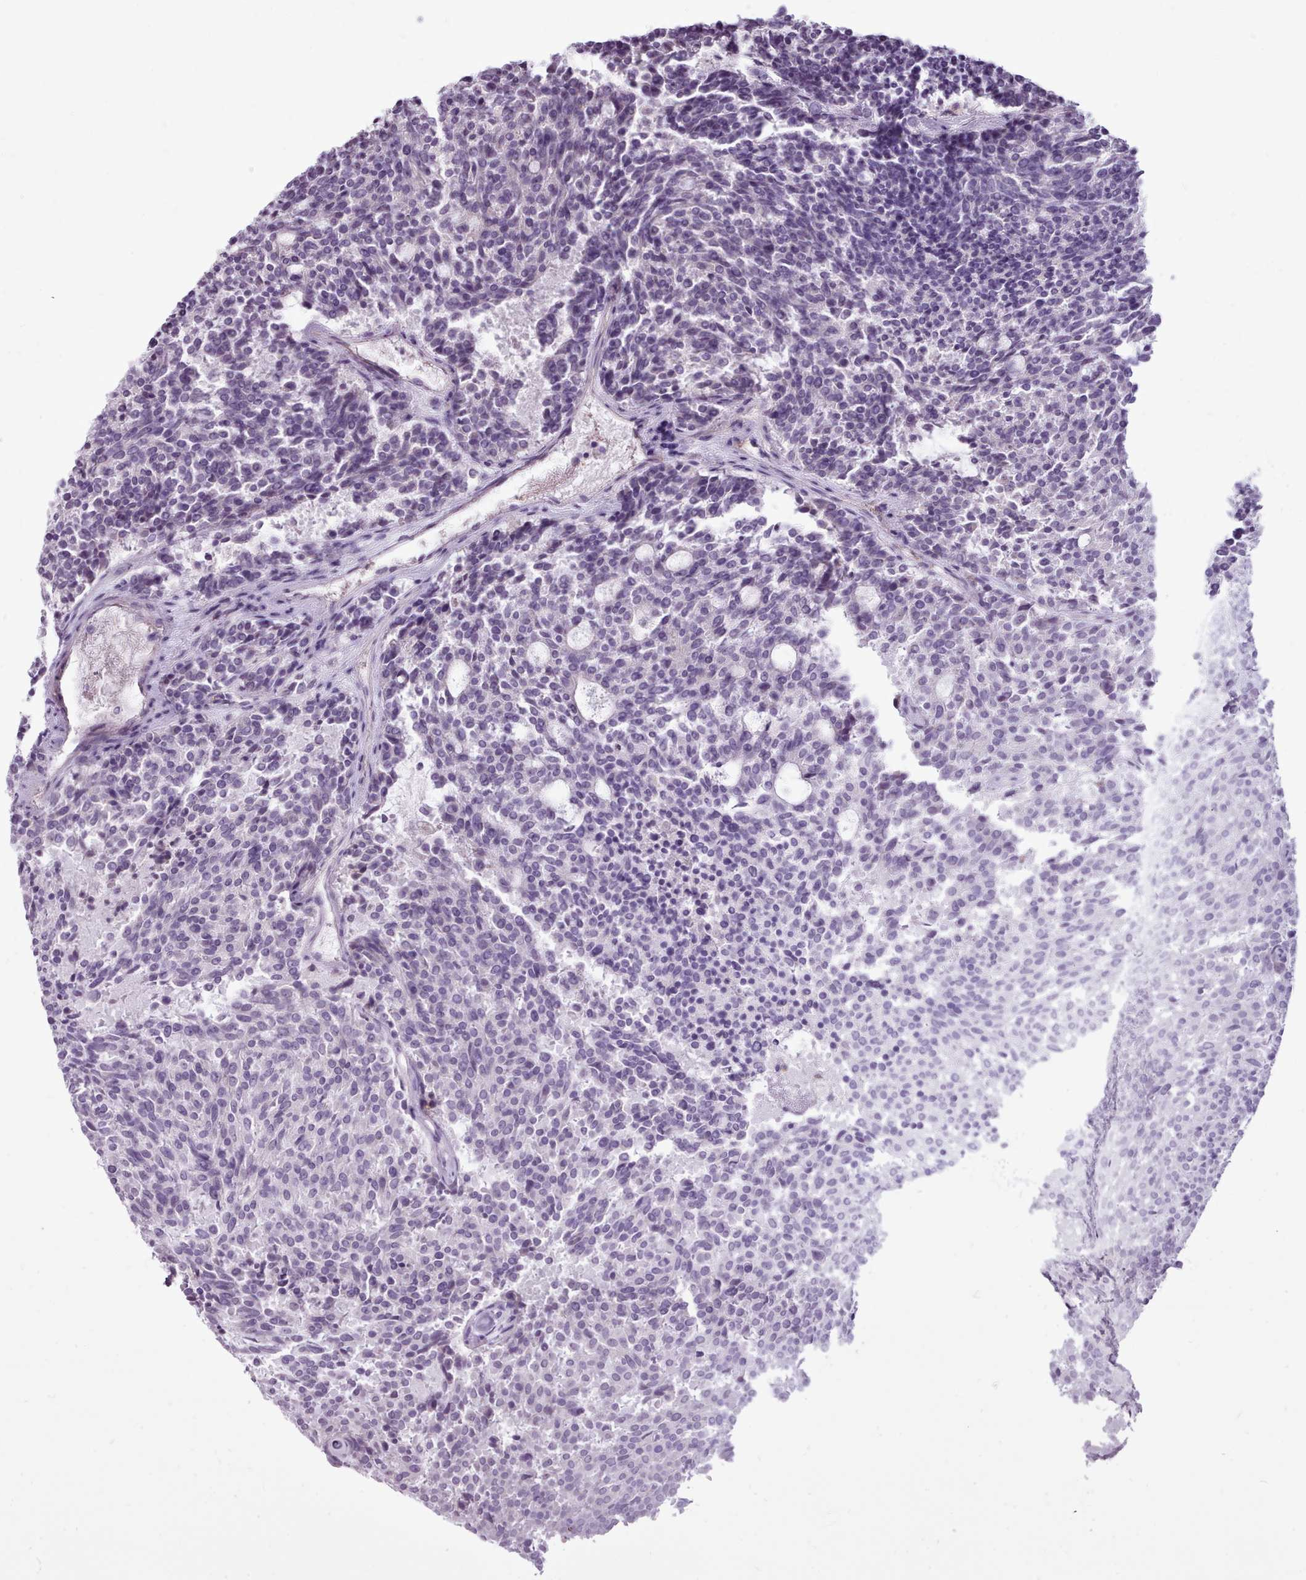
{"staining": {"intensity": "negative", "quantity": "none", "location": "none"}, "tissue": "carcinoid", "cell_type": "Tumor cells", "image_type": "cancer", "snomed": [{"axis": "morphology", "description": "Carcinoid, malignant, NOS"}, {"axis": "topography", "description": "Pancreas"}], "caption": "Immunohistochemical staining of human malignant carcinoid displays no significant positivity in tumor cells.", "gene": "ATRAID", "patient": {"sex": "female", "age": 54}}